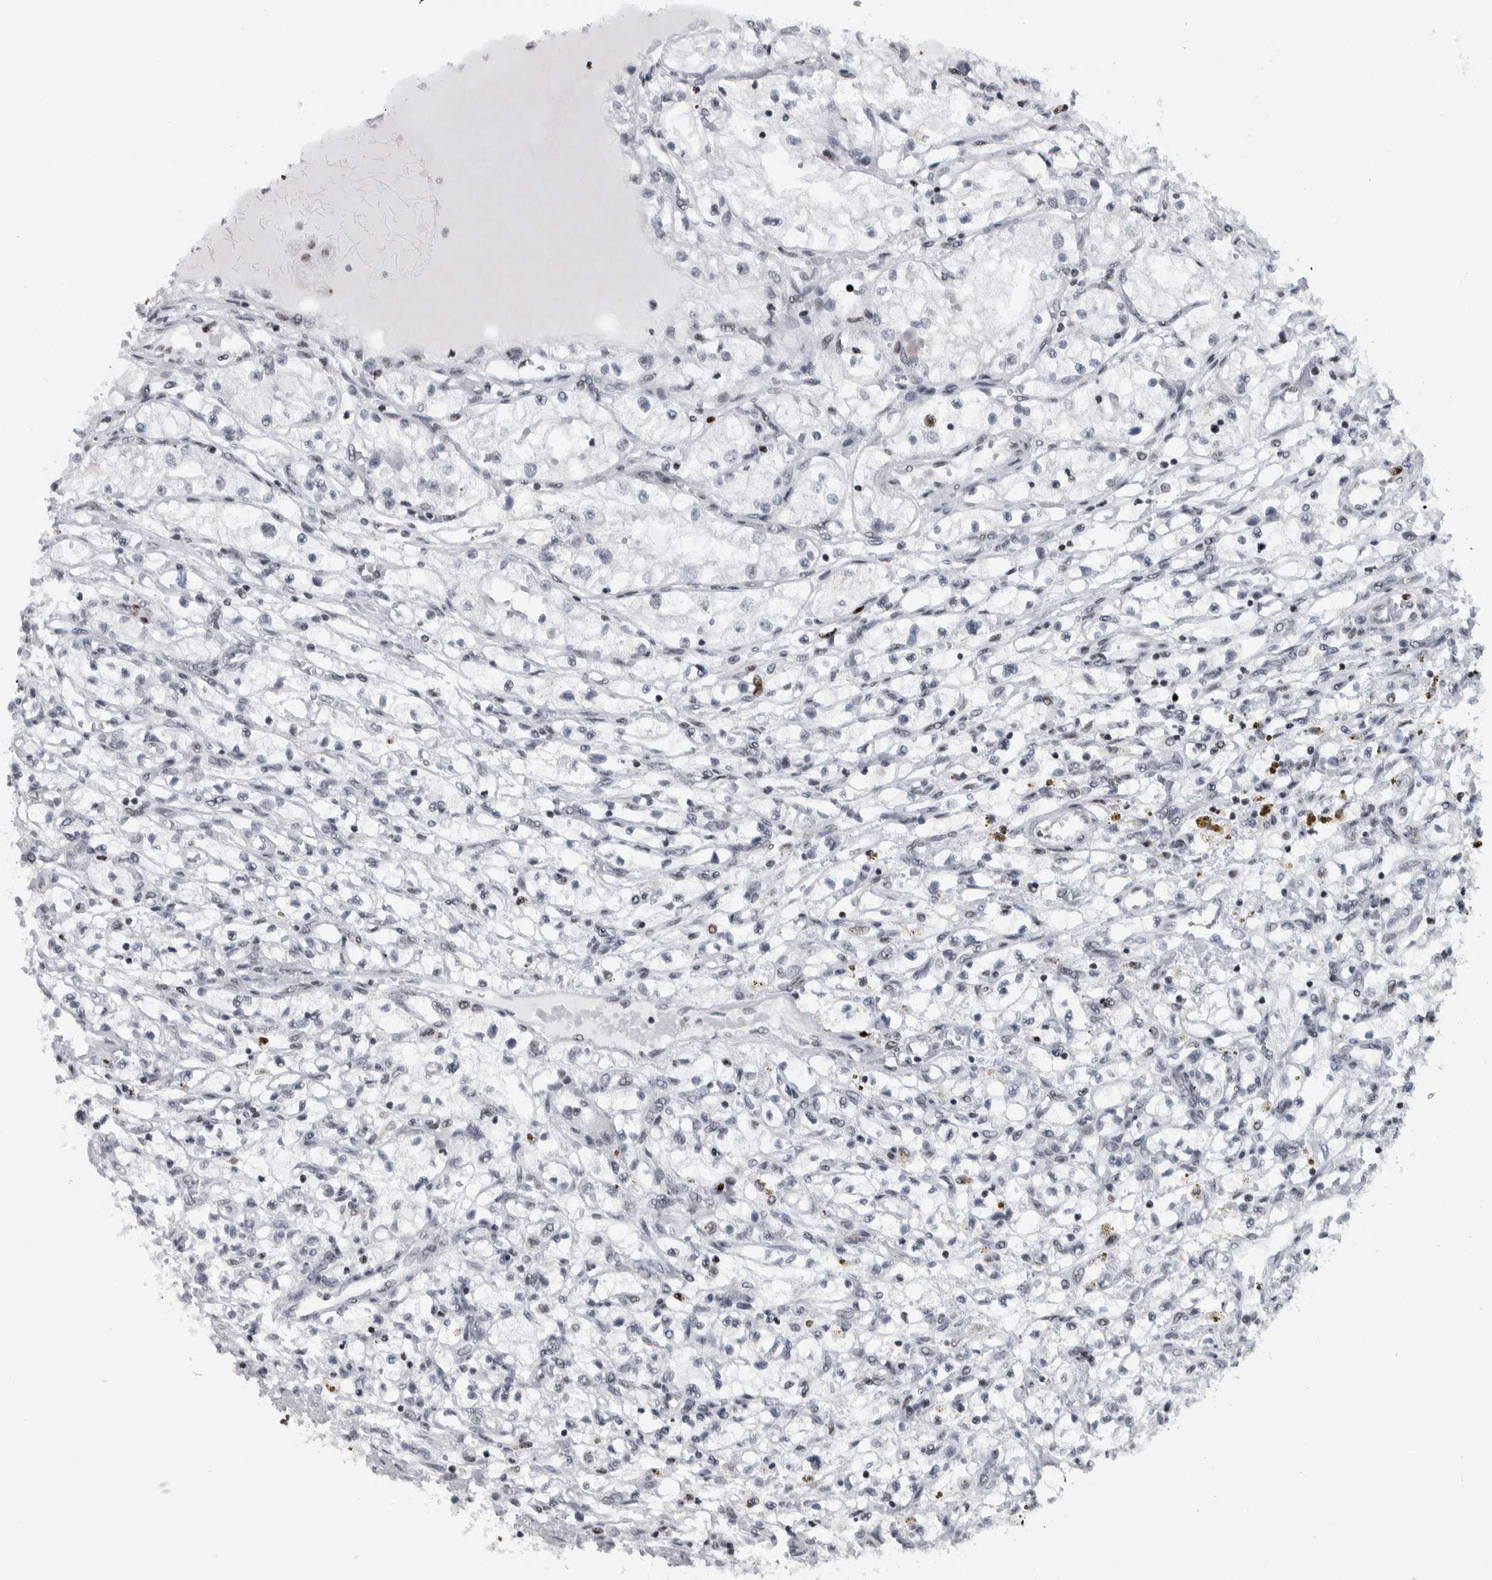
{"staining": {"intensity": "negative", "quantity": "none", "location": "none"}, "tissue": "renal cancer", "cell_type": "Tumor cells", "image_type": "cancer", "snomed": [{"axis": "morphology", "description": "Adenocarcinoma, NOS"}, {"axis": "topography", "description": "Kidney"}], "caption": "Human renal cancer (adenocarcinoma) stained for a protein using IHC shows no positivity in tumor cells.", "gene": "TOP2B", "patient": {"sex": "male", "age": 68}}